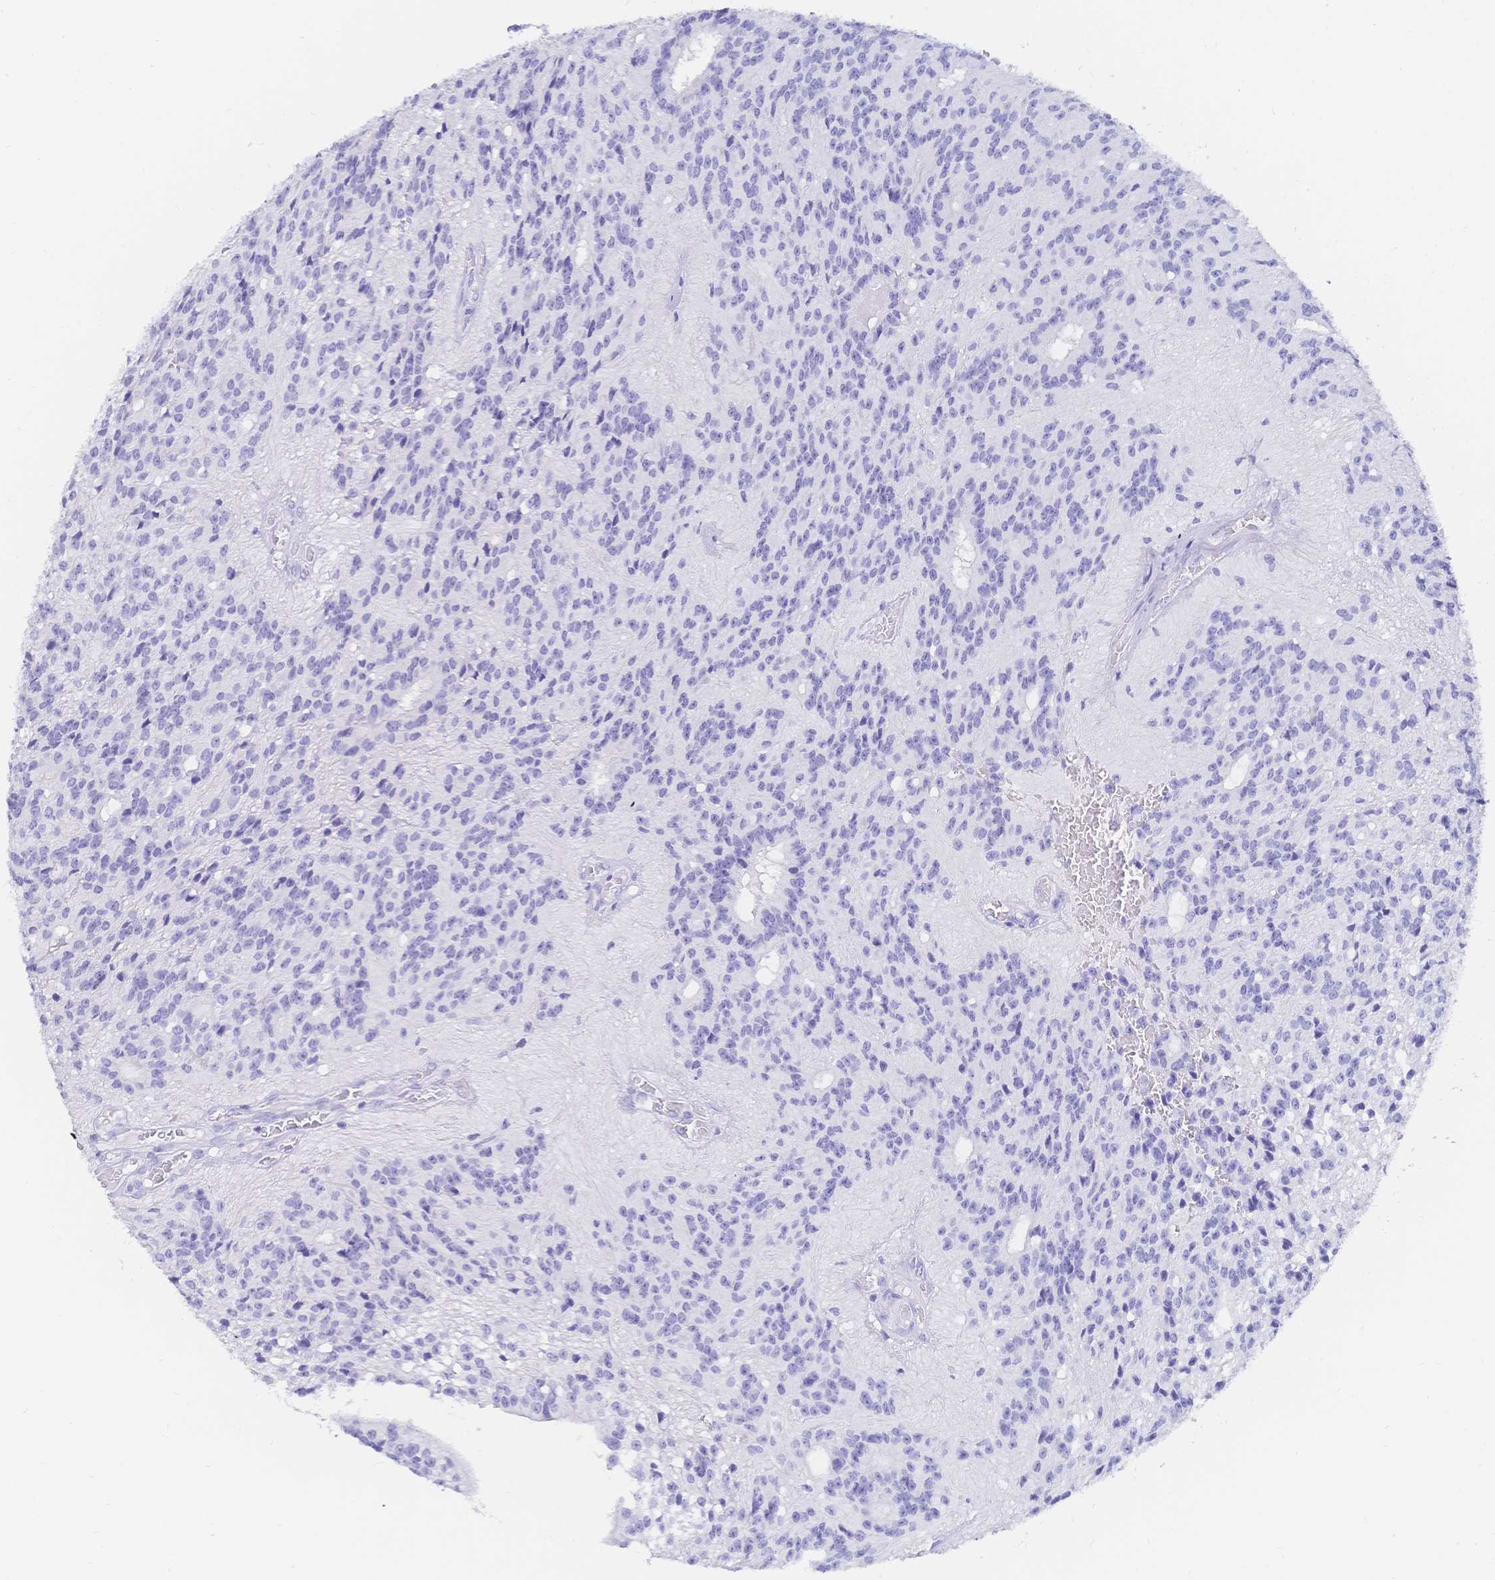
{"staining": {"intensity": "negative", "quantity": "none", "location": "none"}, "tissue": "glioma", "cell_type": "Tumor cells", "image_type": "cancer", "snomed": [{"axis": "morphology", "description": "Glioma, malignant, Low grade"}, {"axis": "topography", "description": "Brain"}], "caption": "The image shows no staining of tumor cells in glioma.", "gene": "MEP1B", "patient": {"sex": "male", "age": 31}}